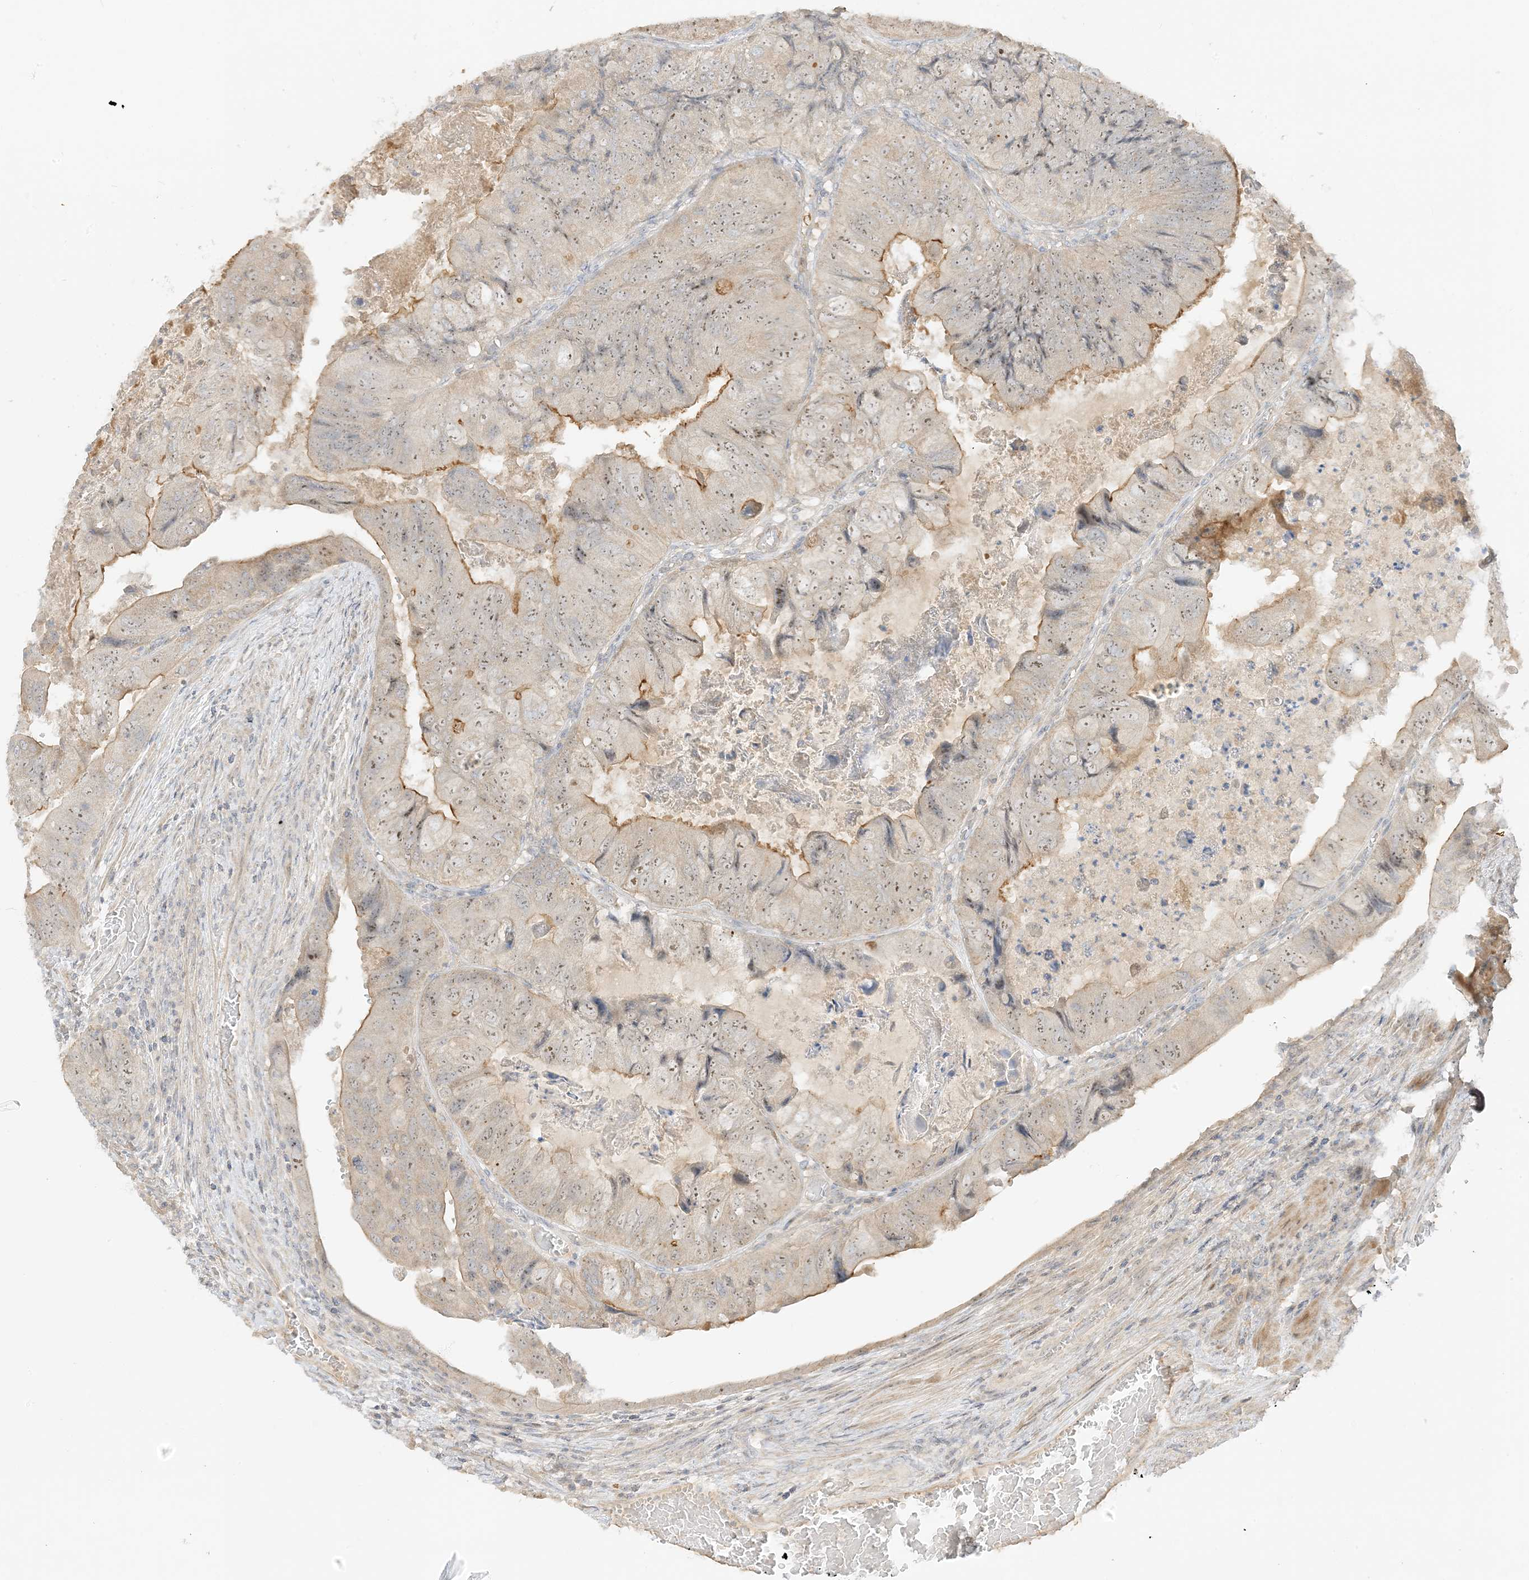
{"staining": {"intensity": "moderate", "quantity": "25%-75%", "location": "cytoplasmic/membranous,nuclear"}, "tissue": "colorectal cancer", "cell_type": "Tumor cells", "image_type": "cancer", "snomed": [{"axis": "morphology", "description": "Adenocarcinoma, NOS"}, {"axis": "topography", "description": "Rectum"}], "caption": "Tumor cells show medium levels of moderate cytoplasmic/membranous and nuclear expression in approximately 25%-75% of cells in human adenocarcinoma (colorectal).", "gene": "ETAA1", "patient": {"sex": "male", "age": 63}}